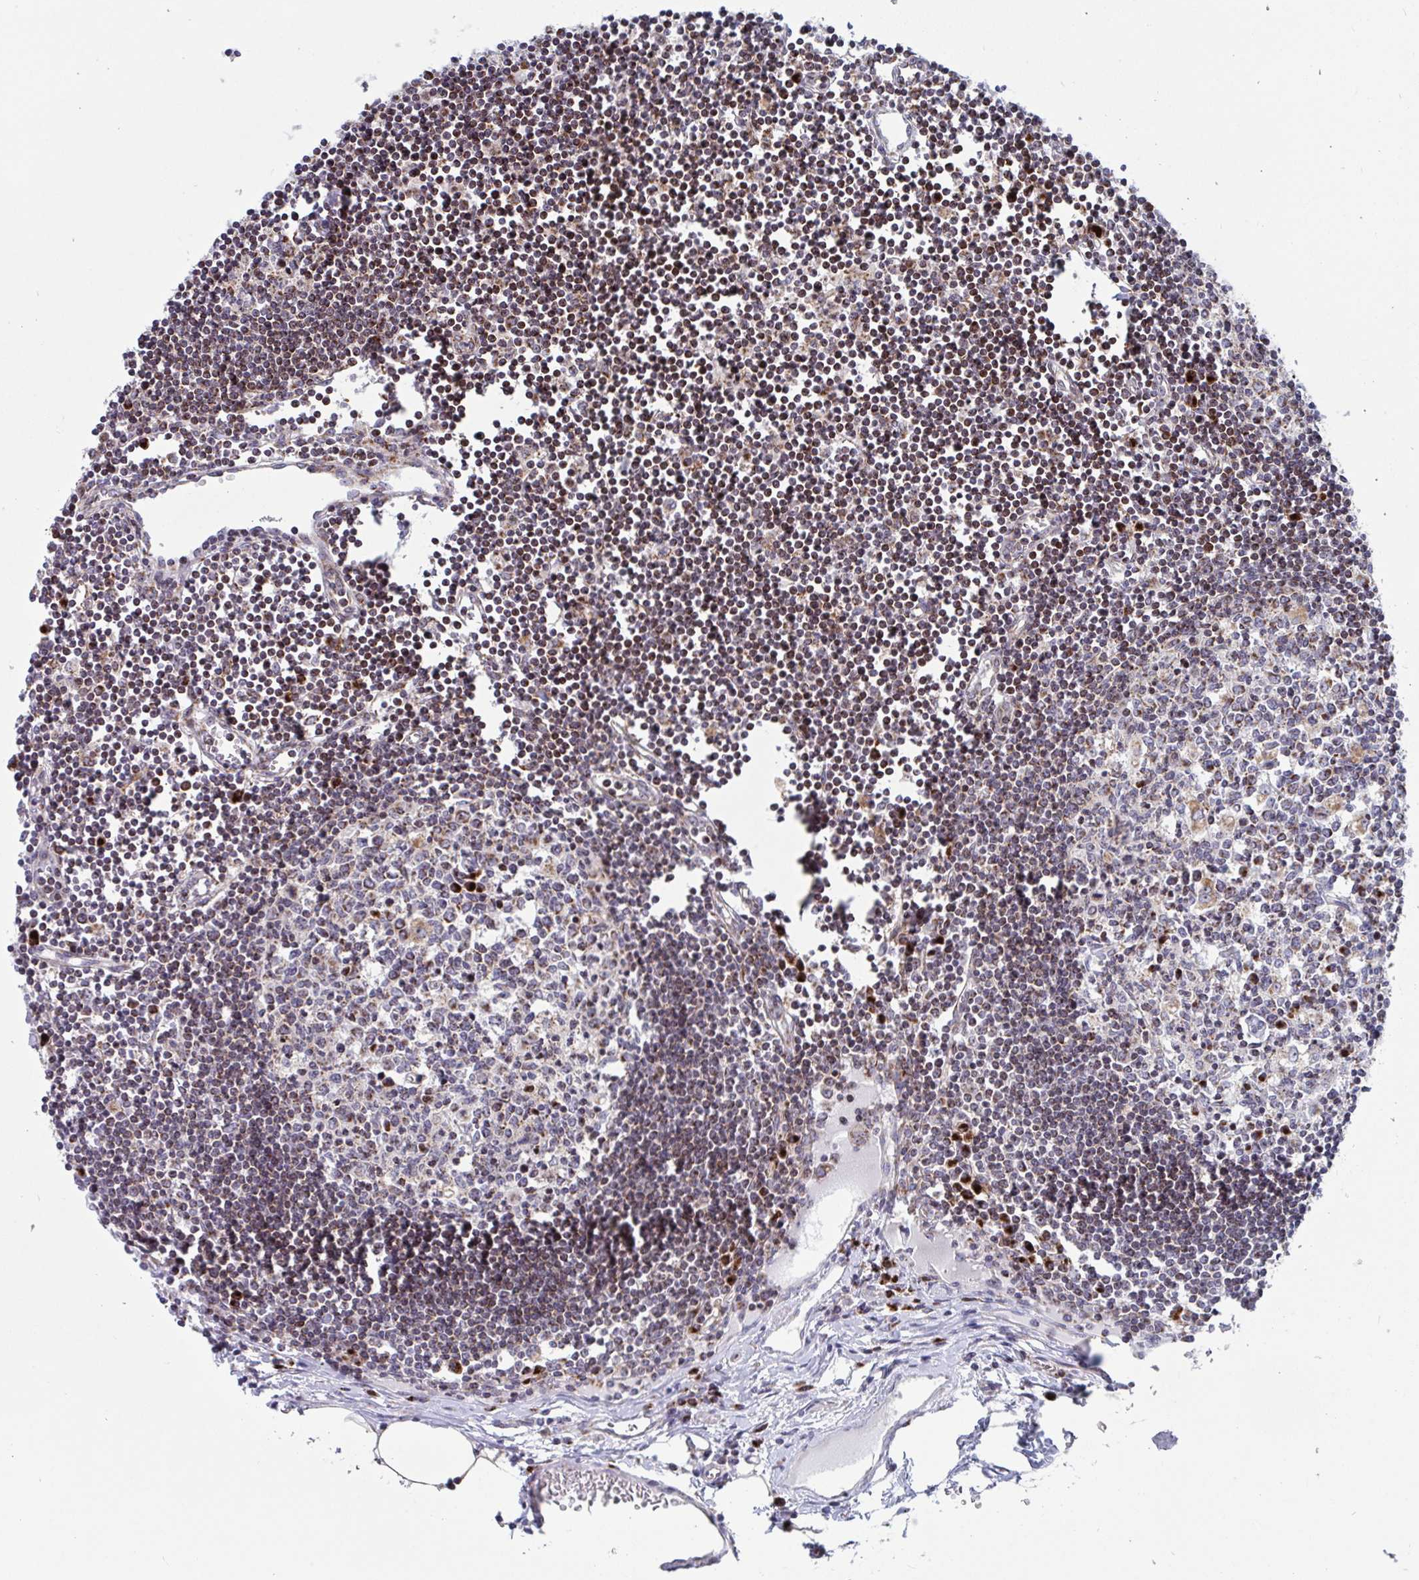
{"staining": {"intensity": "strong", "quantity": "25%-75%", "location": "cytoplasmic/membranous"}, "tissue": "lymph node", "cell_type": "Germinal center cells", "image_type": "normal", "snomed": [{"axis": "morphology", "description": "Normal tissue, NOS"}, {"axis": "topography", "description": "Lymph node"}], "caption": "Immunohistochemical staining of normal human lymph node displays 25%-75% levels of strong cytoplasmic/membranous protein positivity in approximately 25%-75% of germinal center cells.", "gene": "ATP5MJ", "patient": {"sex": "female", "age": 65}}